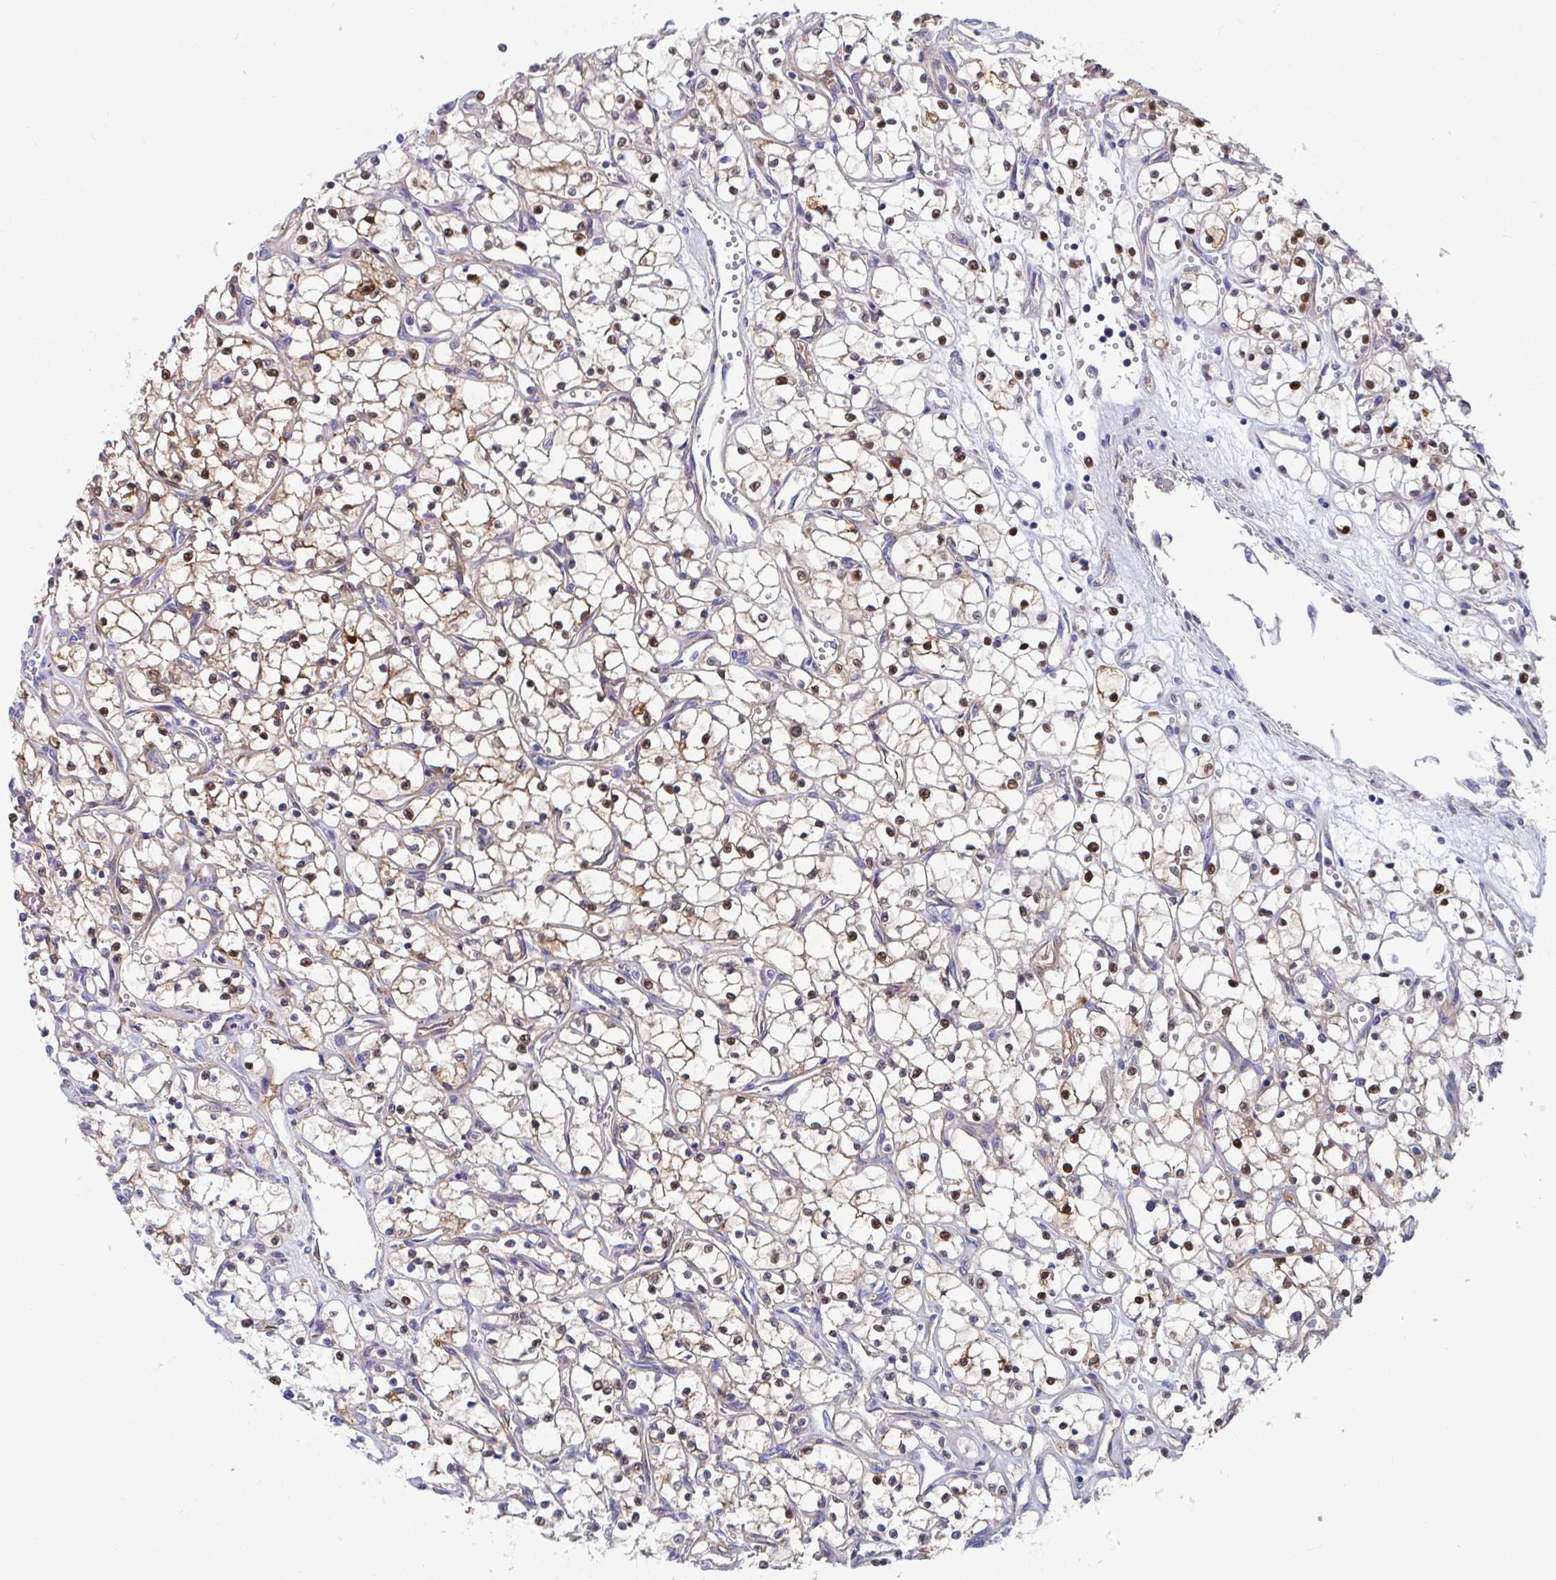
{"staining": {"intensity": "strong", "quantity": "25%-75%", "location": "nuclear"}, "tissue": "renal cancer", "cell_type": "Tumor cells", "image_type": "cancer", "snomed": [{"axis": "morphology", "description": "Adenocarcinoma, NOS"}, {"axis": "topography", "description": "Kidney"}], "caption": "Renal adenocarcinoma stained for a protein displays strong nuclear positivity in tumor cells. The protein is shown in brown color, while the nuclei are stained blue.", "gene": "P2RX3", "patient": {"sex": "female", "age": 69}}